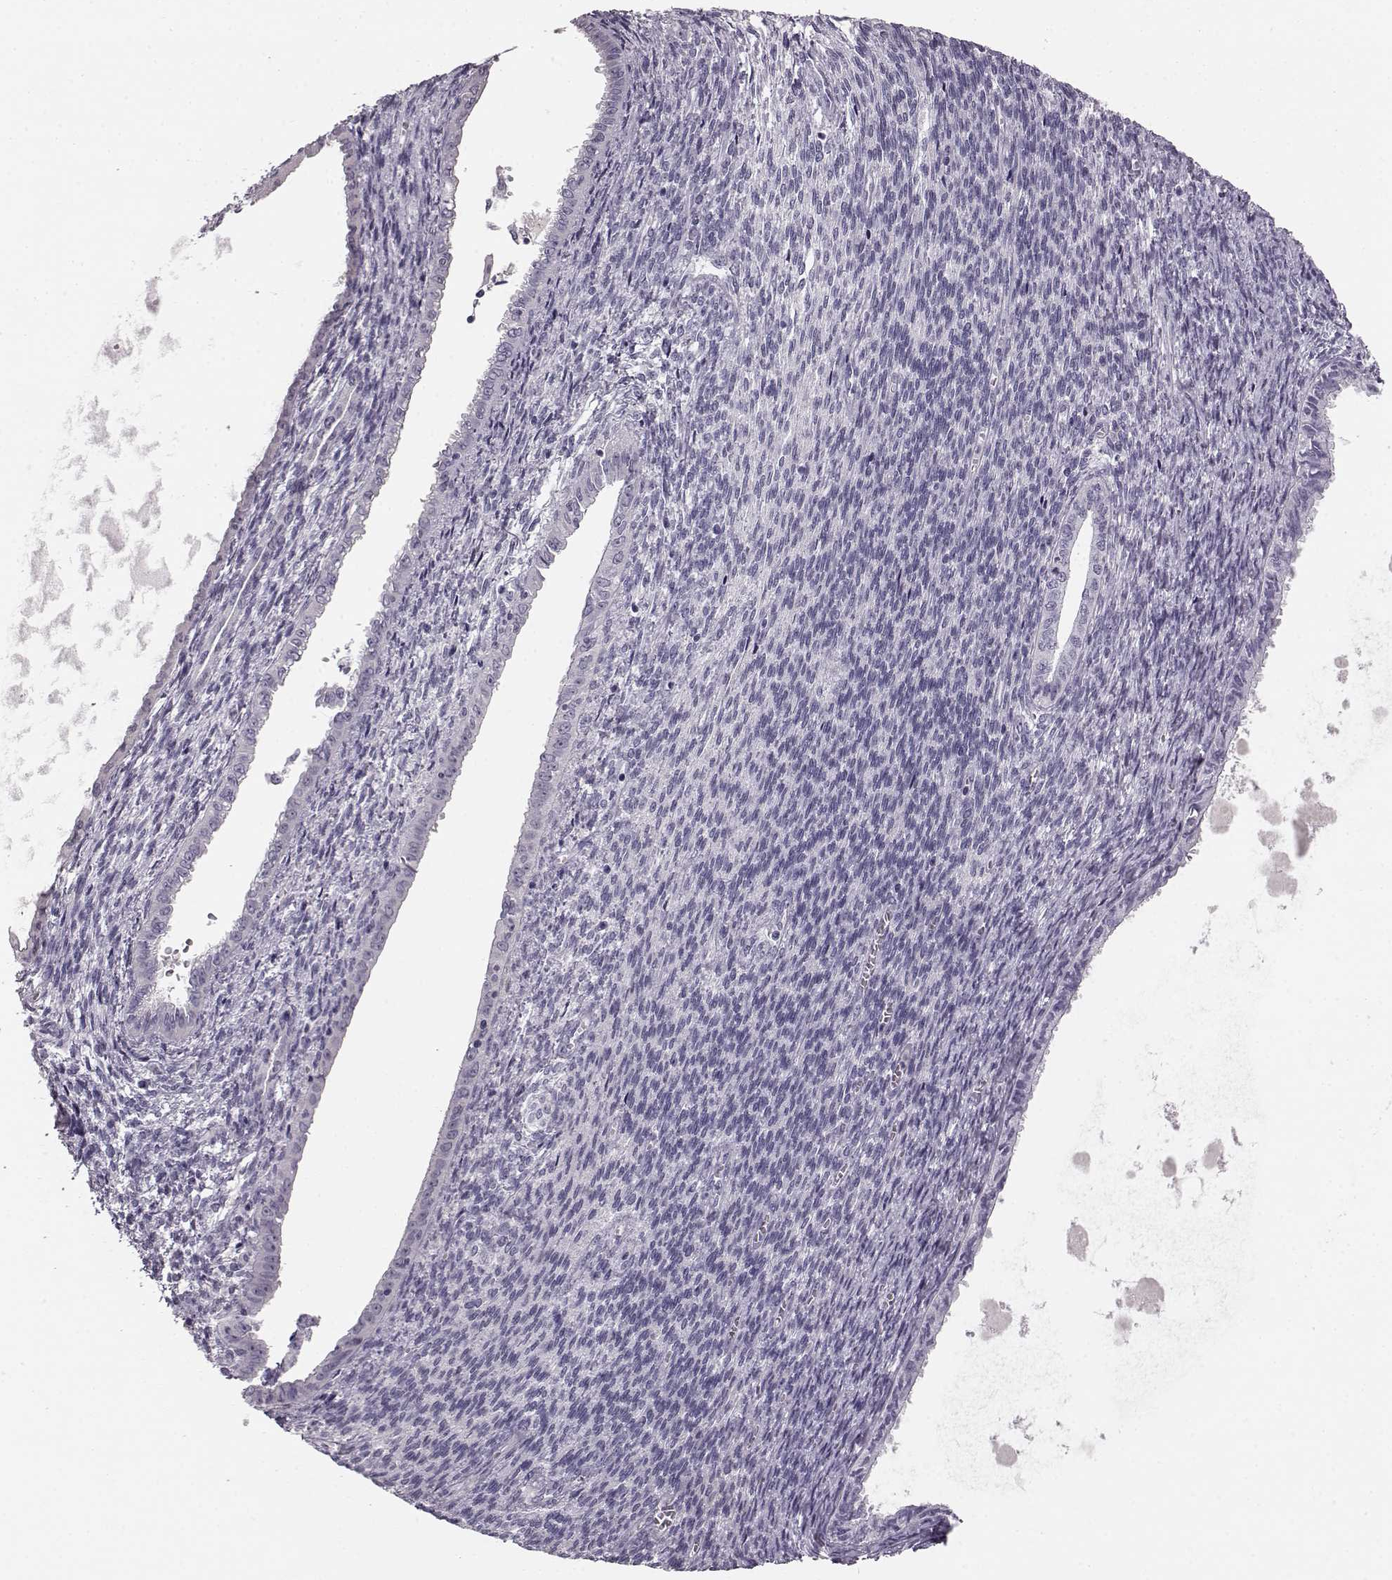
{"staining": {"intensity": "negative", "quantity": "none", "location": "none"}, "tissue": "endometrial cancer", "cell_type": "Tumor cells", "image_type": "cancer", "snomed": [{"axis": "morphology", "description": "Adenocarcinoma, NOS"}, {"axis": "topography", "description": "Endometrium"}], "caption": "Immunohistochemistry (IHC) histopathology image of endometrial cancer stained for a protein (brown), which reveals no staining in tumor cells. (Brightfield microscopy of DAB (3,3'-diaminobenzidine) IHC at high magnification).", "gene": "KIAA0319", "patient": {"sex": "female", "age": 86}}